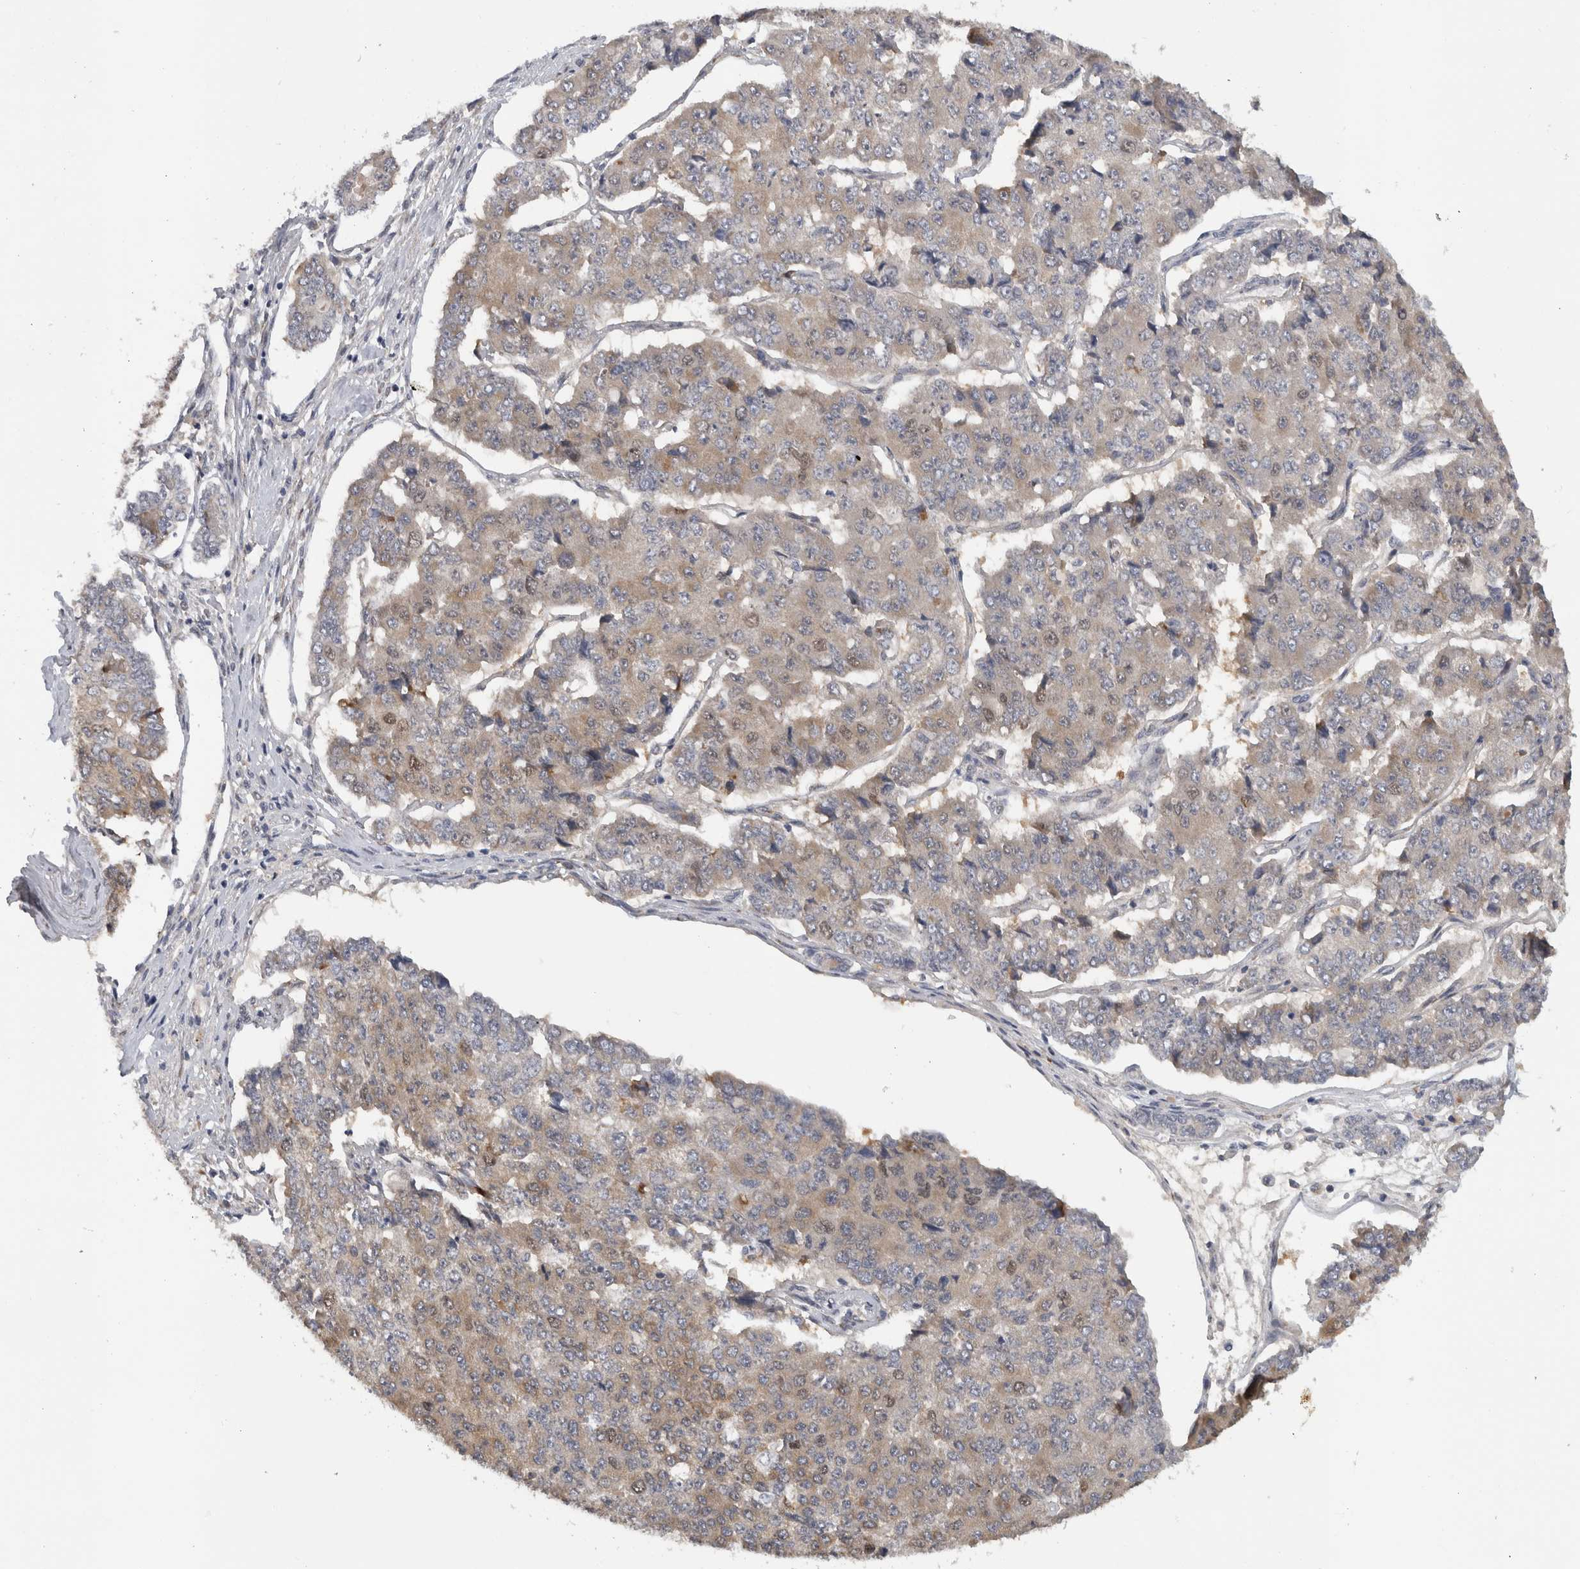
{"staining": {"intensity": "weak", "quantity": "25%-75%", "location": "cytoplasmic/membranous,nuclear"}, "tissue": "pancreatic cancer", "cell_type": "Tumor cells", "image_type": "cancer", "snomed": [{"axis": "morphology", "description": "Adenocarcinoma, NOS"}, {"axis": "topography", "description": "Pancreas"}], "caption": "The image reveals immunohistochemical staining of pancreatic cancer (adenocarcinoma). There is weak cytoplasmic/membranous and nuclear expression is identified in about 25%-75% of tumor cells.", "gene": "DYRK2", "patient": {"sex": "male", "age": 50}}